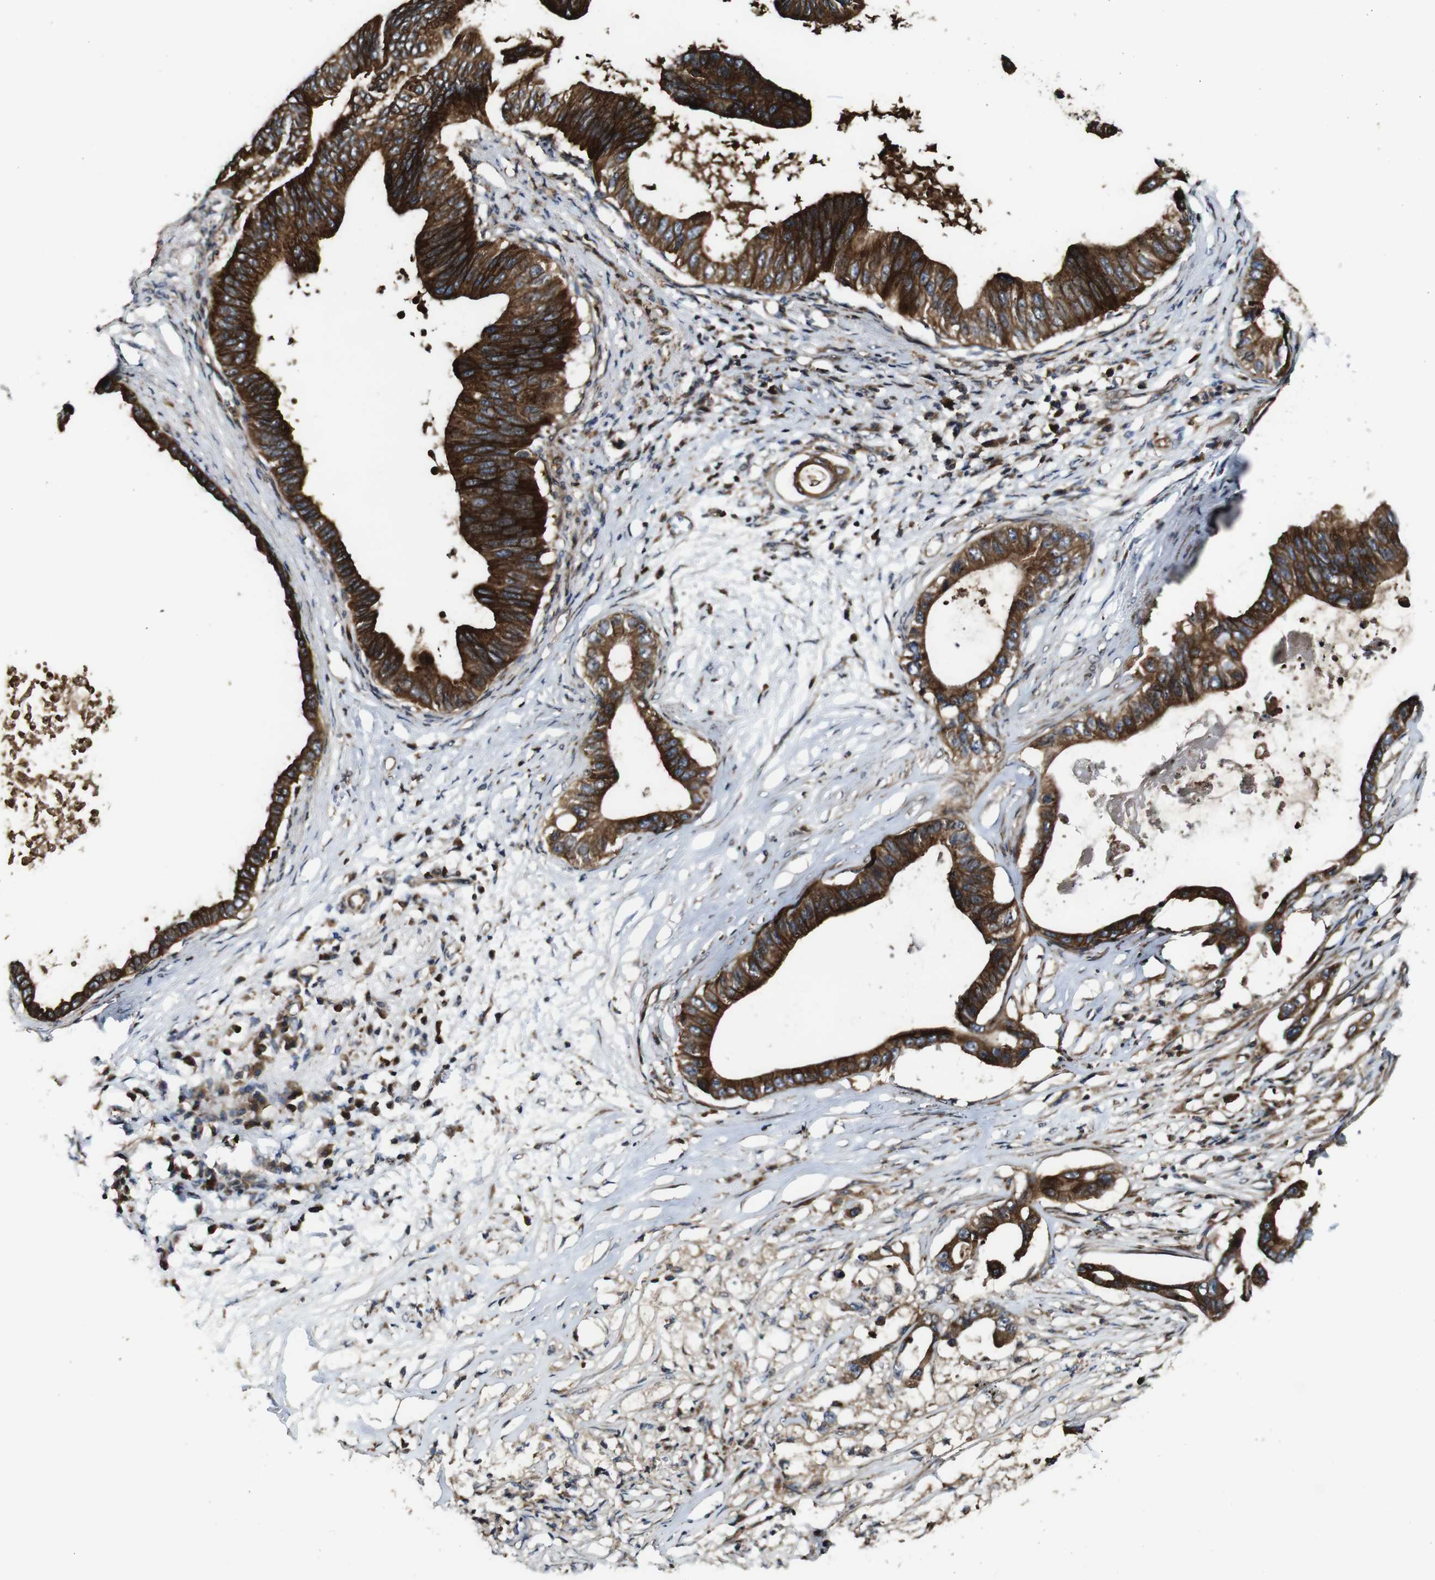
{"staining": {"intensity": "strong", "quantity": ">75%", "location": "cytoplasmic/membranous"}, "tissue": "pancreatic cancer", "cell_type": "Tumor cells", "image_type": "cancer", "snomed": [{"axis": "morphology", "description": "Adenocarcinoma, NOS"}, {"axis": "topography", "description": "Pancreas"}], "caption": "Adenocarcinoma (pancreatic) tissue displays strong cytoplasmic/membranous expression in approximately >75% of tumor cells, visualized by immunohistochemistry. (IHC, brightfield microscopy, high magnification).", "gene": "TNIK", "patient": {"sex": "male", "age": 77}}